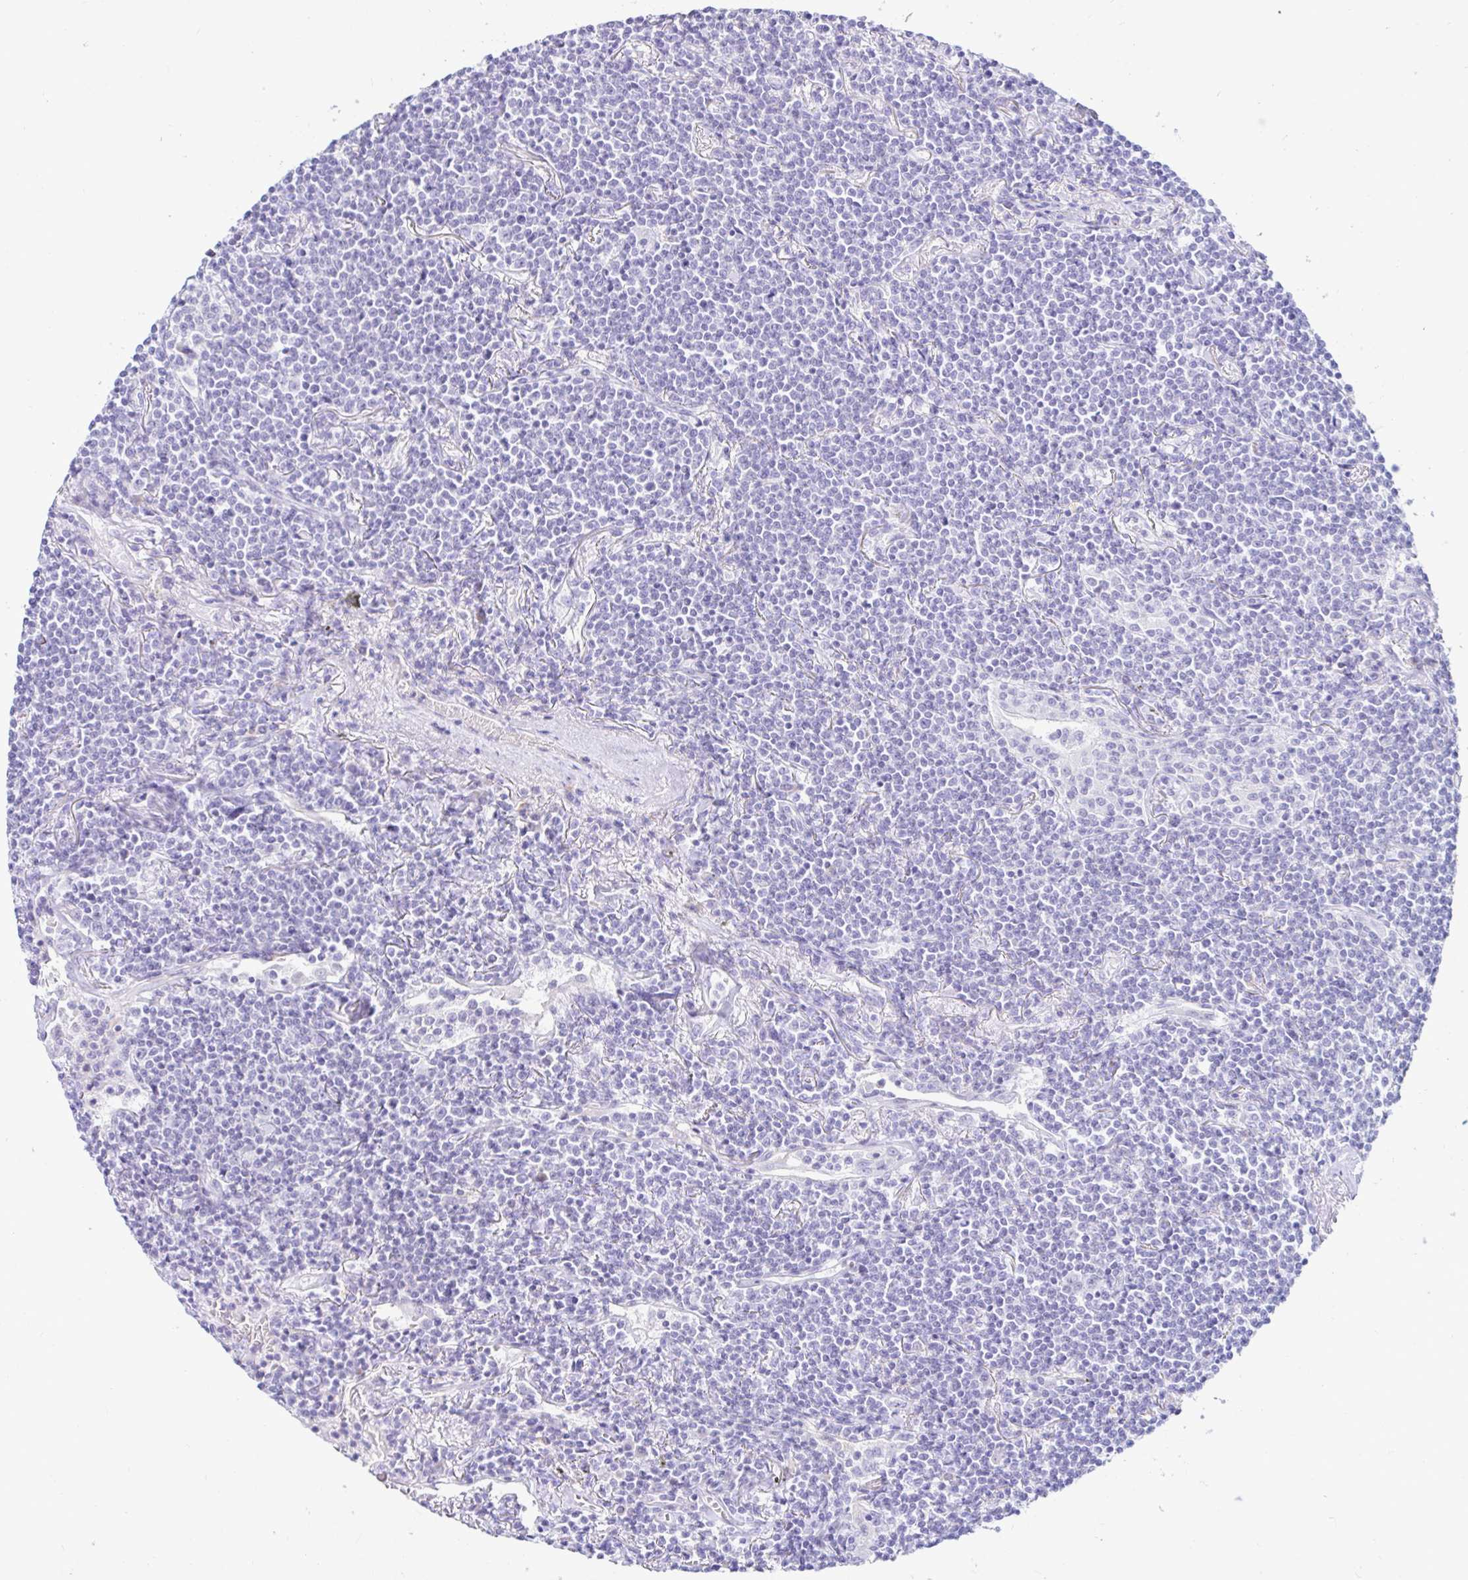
{"staining": {"intensity": "negative", "quantity": "none", "location": "none"}, "tissue": "lymphoma", "cell_type": "Tumor cells", "image_type": "cancer", "snomed": [{"axis": "morphology", "description": "Malignant lymphoma, non-Hodgkin's type, Low grade"}, {"axis": "topography", "description": "Lung"}], "caption": "Protein analysis of lymphoma shows no significant staining in tumor cells.", "gene": "BEST1", "patient": {"sex": "female", "age": 71}}